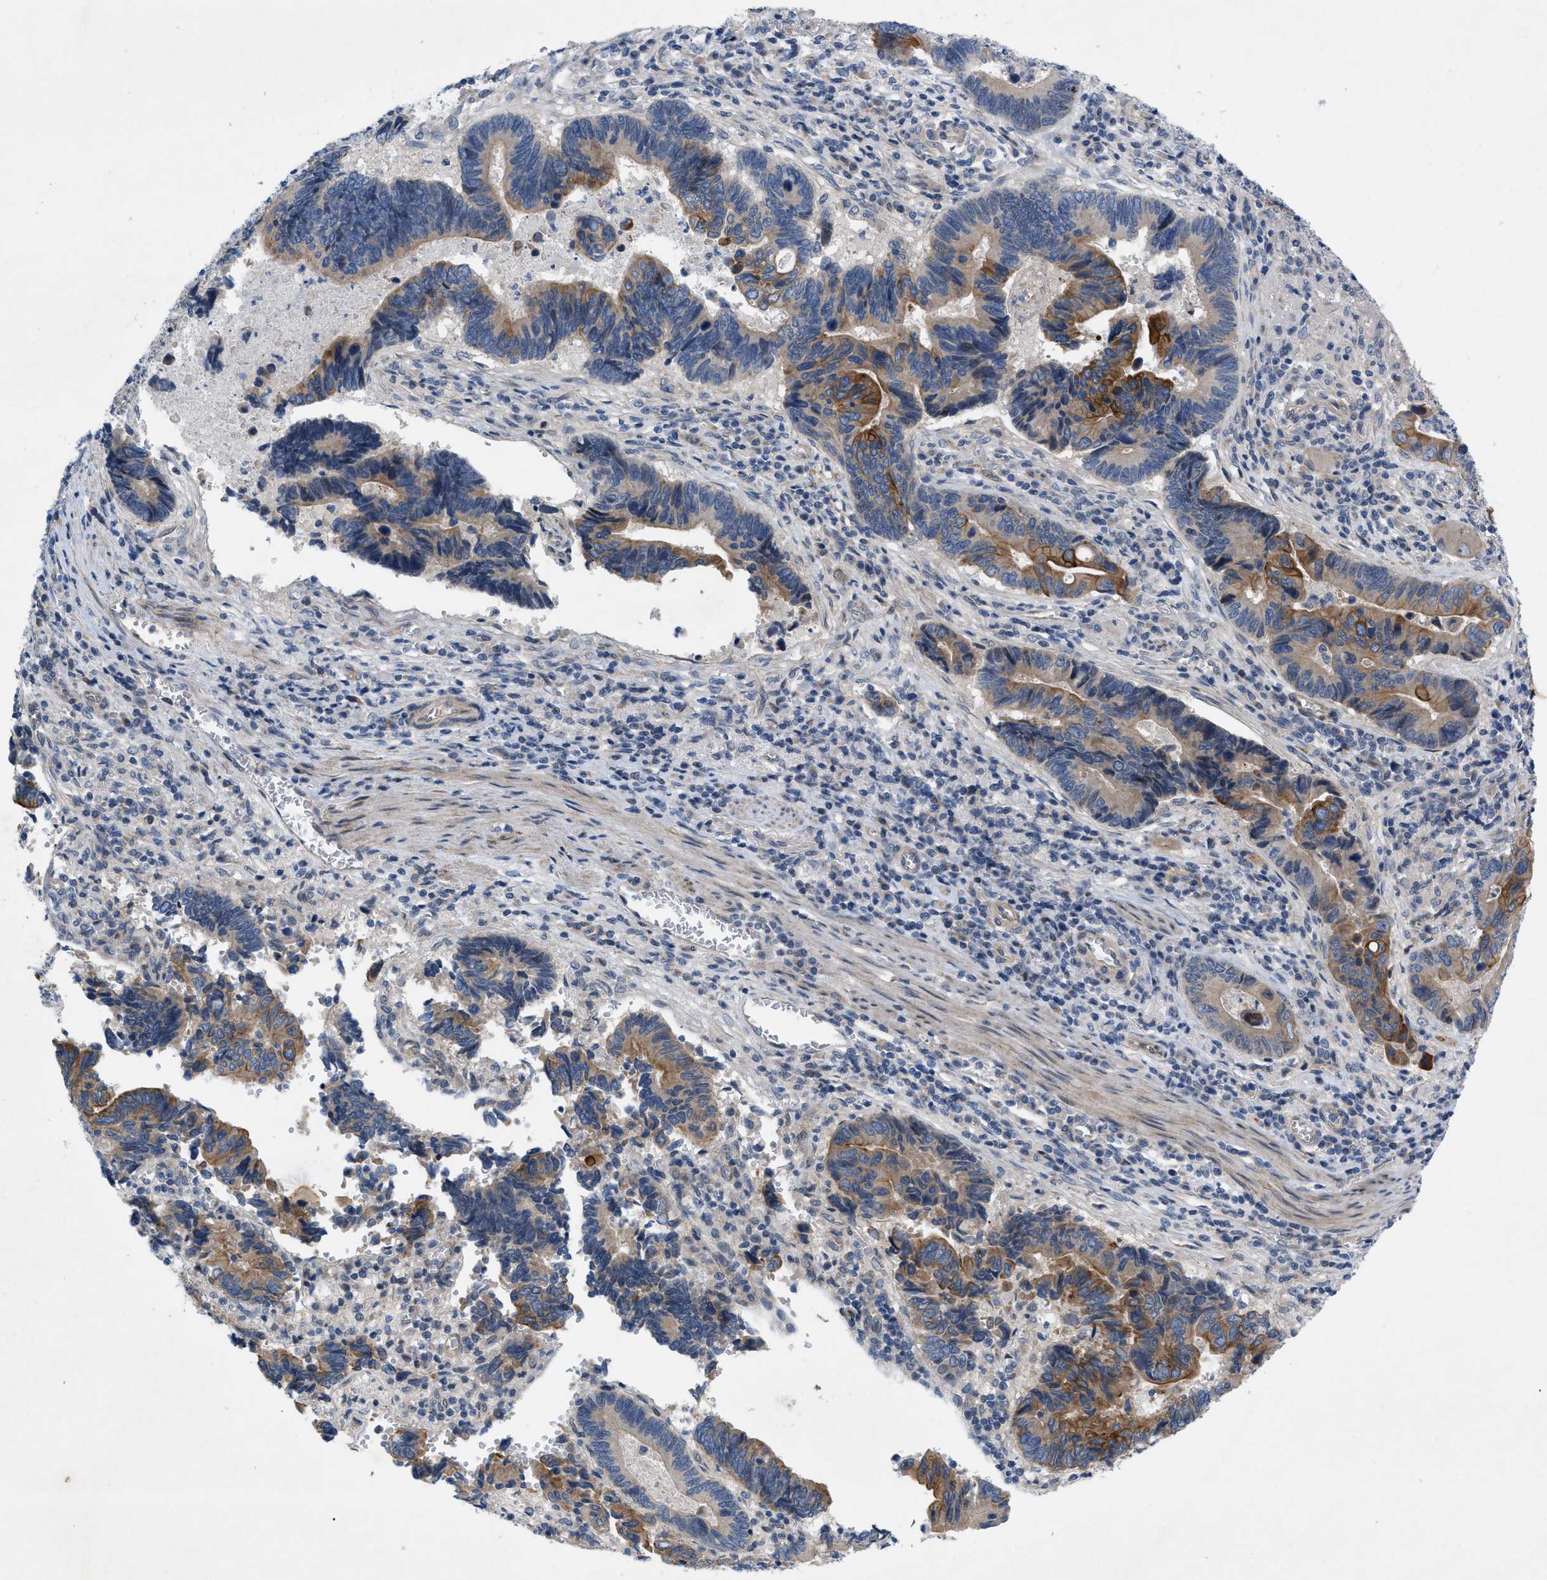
{"staining": {"intensity": "moderate", "quantity": "25%-75%", "location": "cytoplasmic/membranous"}, "tissue": "pancreatic cancer", "cell_type": "Tumor cells", "image_type": "cancer", "snomed": [{"axis": "morphology", "description": "Adenocarcinoma, NOS"}, {"axis": "topography", "description": "Pancreas"}], "caption": "An immunohistochemistry micrograph of neoplastic tissue is shown. Protein staining in brown shows moderate cytoplasmic/membranous positivity in pancreatic adenocarcinoma within tumor cells.", "gene": "NDEL1", "patient": {"sex": "female", "age": 70}}